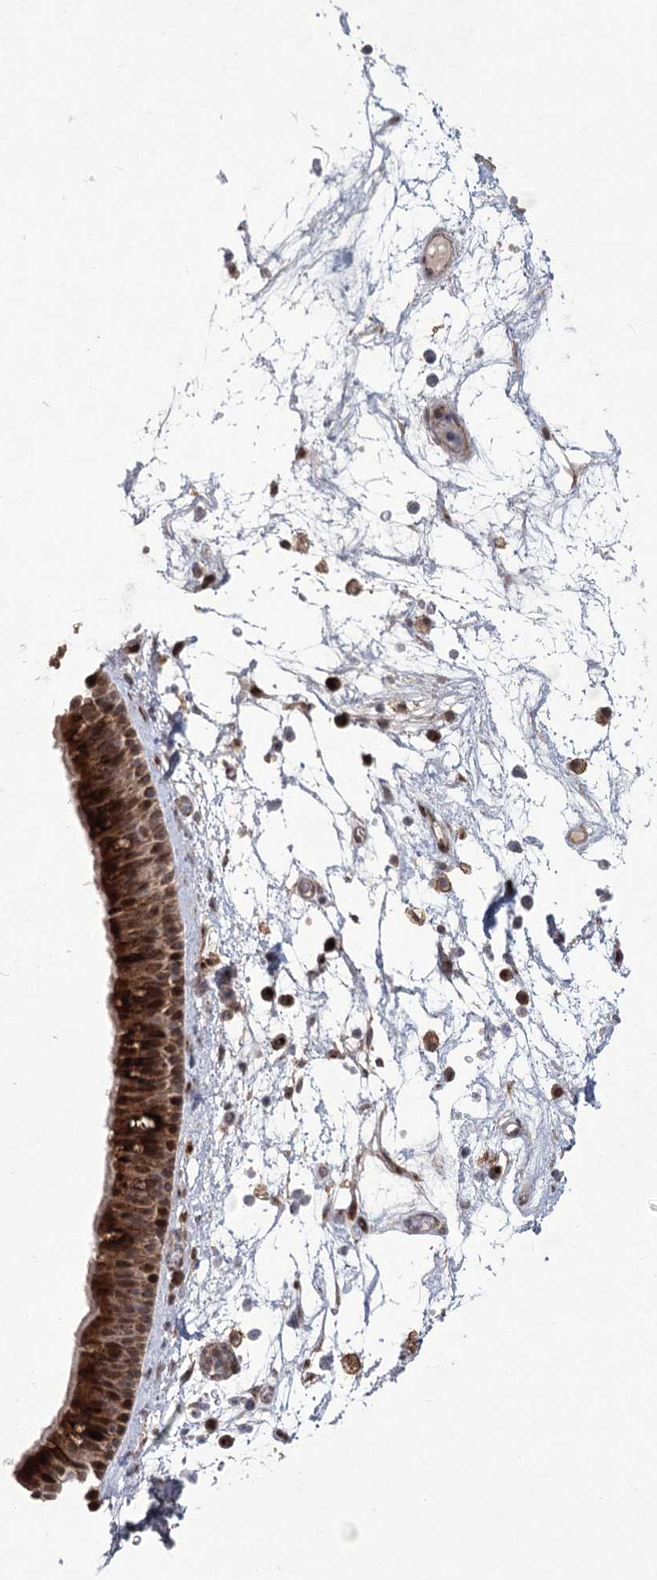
{"staining": {"intensity": "strong", "quantity": ">75%", "location": "cytoplasmic/membranous"}, "tissue": "nasopharynx", "cell_type": "Respiratory epithelial cells", "image_type": "normal", "snomed": [{"axis": "morphology", "description": "Normal tissue, NOS"}, {"axis": "morphology", "description": "Inflammation, NOS"}, {"axis": "morphology", "description": "Malignant melanoma, Metastatic site"}, {"axis": "topography", "description": "Nasopharynx"}], "caption": "Immunohistochemistry (IHC) of benign human nasopharynx displays high levels of strong cytoplasmic/membranous expression in about >75% of respiratory epithelial cells.", "gene": "PARM1", "patient": {"sex": "male", "age": 70}}